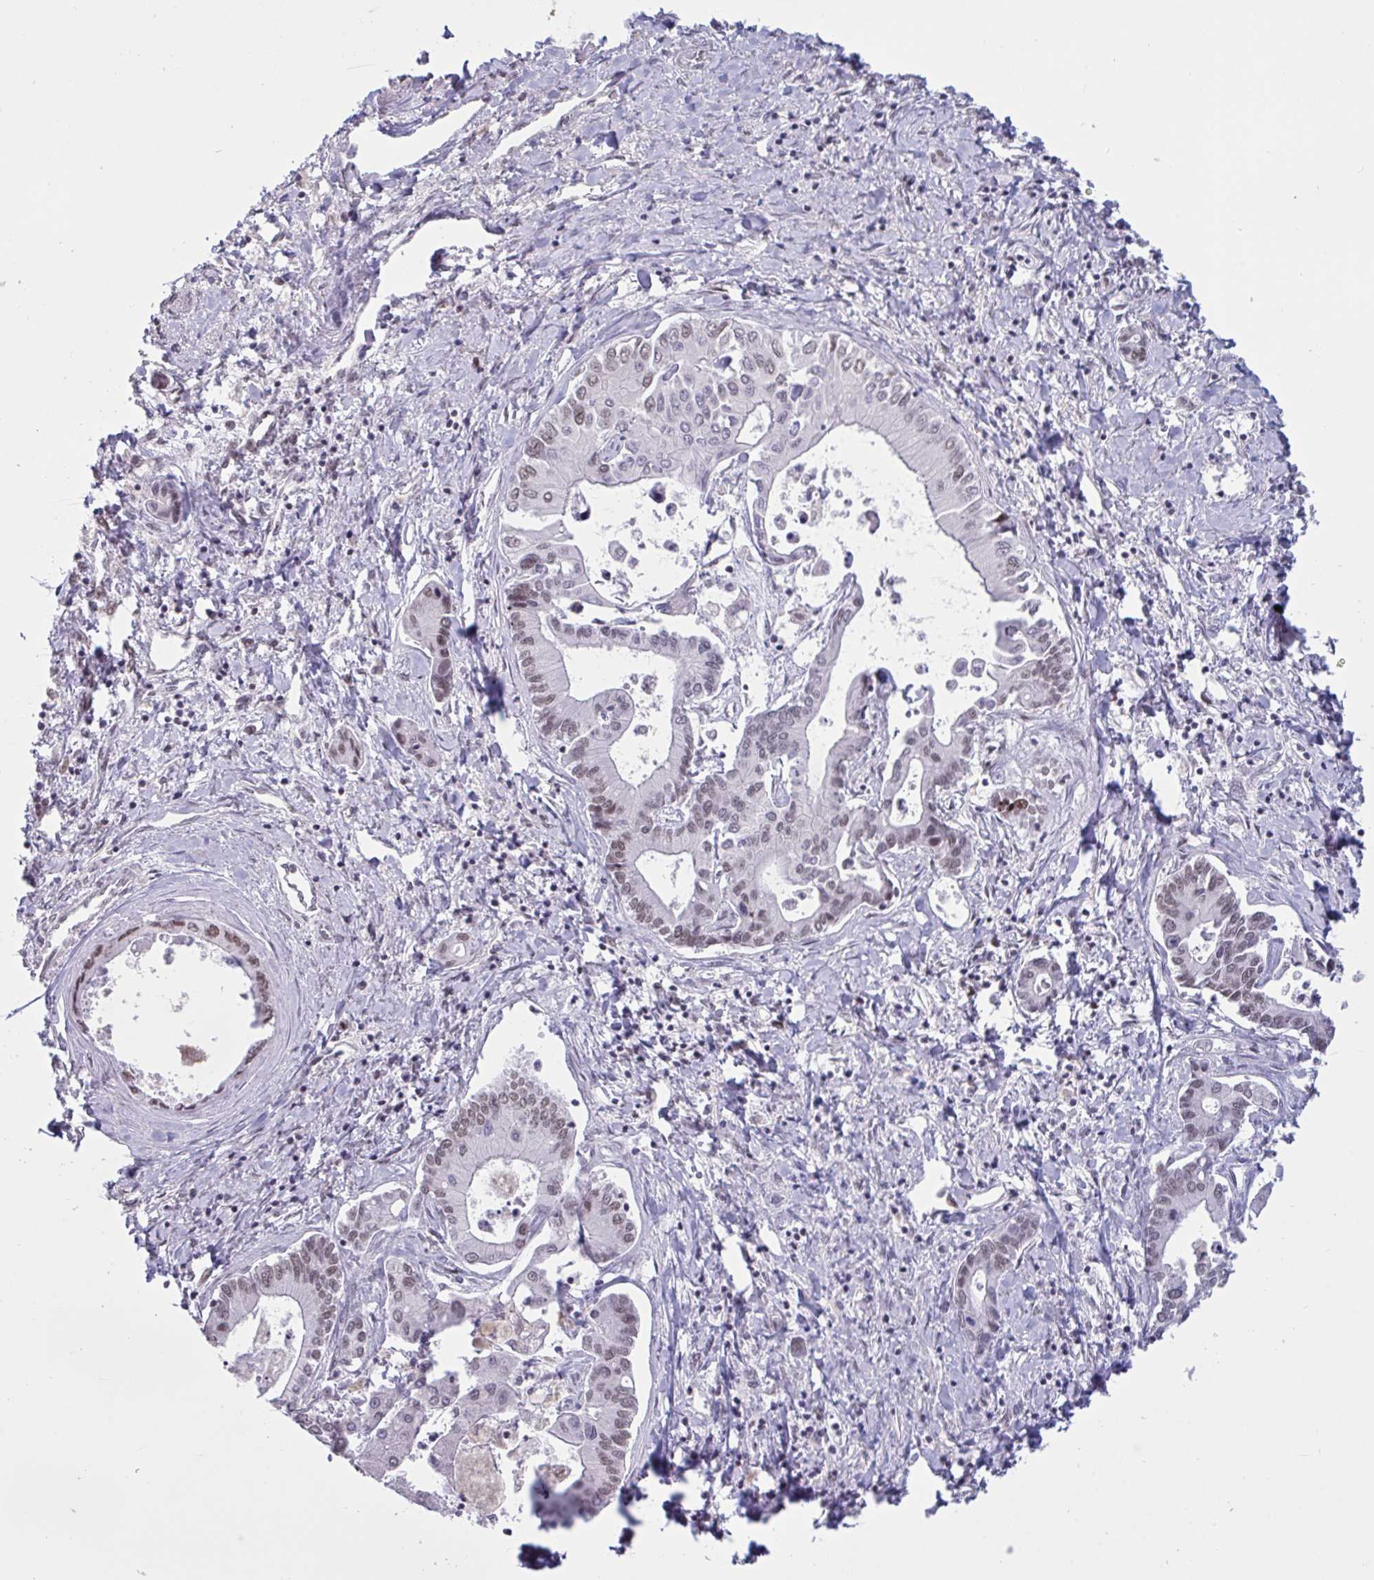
{"staining": {"intensity": "weak", "quantity": "25%-75%", "location": "nuclear"}, "tissue": "liver cancer", "cell_type": "Tumor cells", "image_type": "cancer", "snomed": [{"axis": "morphology", "description": "Cholangiocarcinoma"}, {"axis": "topography", "description": "Liver"}], "caption": "The immunohistochemical stain labels weak nuclear expression in tumor cells of liver cholangiocarcinoma tissue. (DAB (3,3'-diaminobenzidine) IHC, brown staining for protein, blue staining for nuclei).", "gene": "CBFA2T2", "patient": {"sex": "male", "age": 66}}